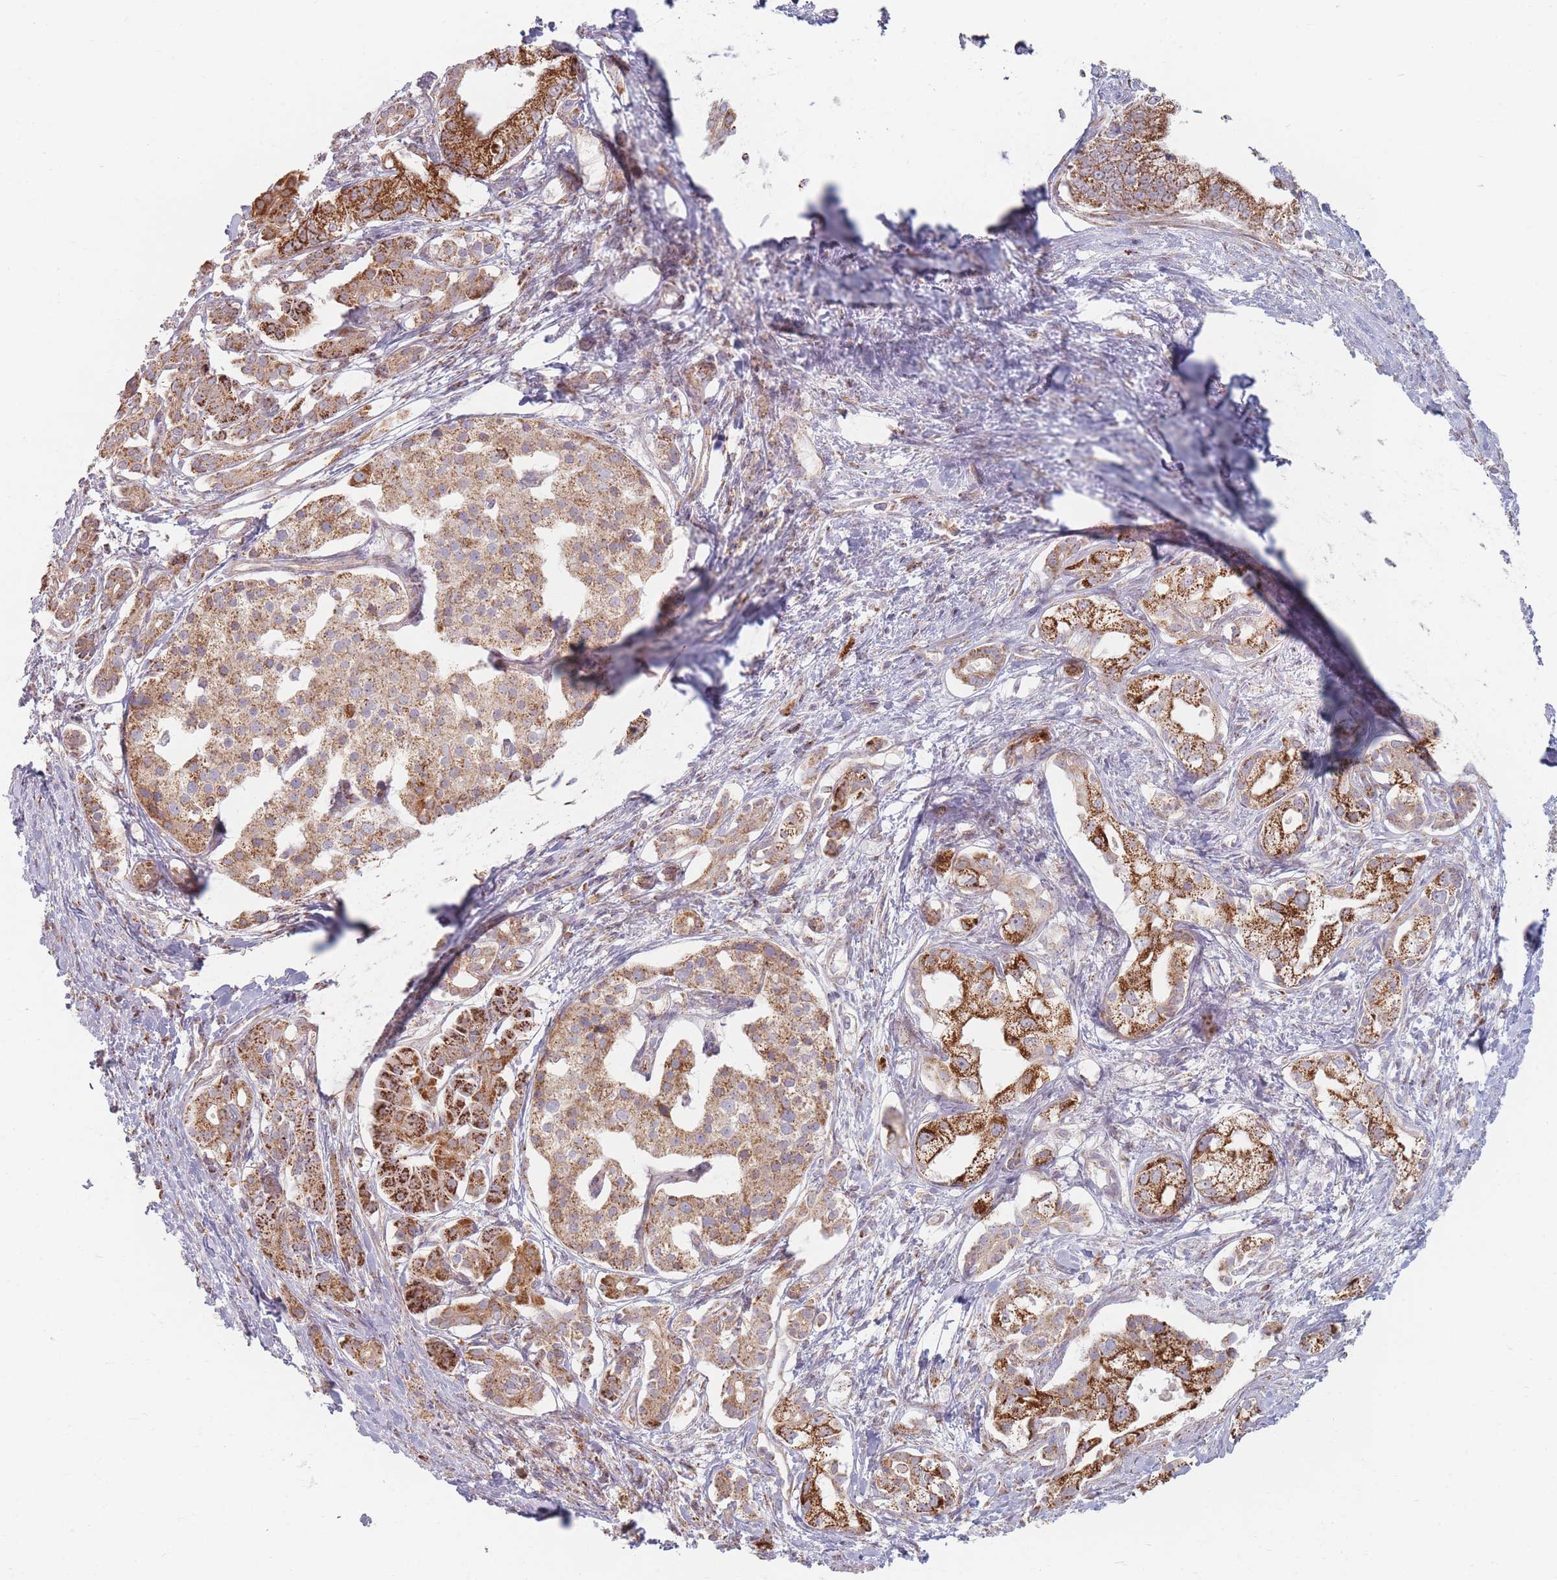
{"staining": {"intensity": "strong", "quantity": ">75%", "location": "cytoplasmic/membranous"}, "tissue": "pancreatic cancer", "cell_type": "Tumor cells", "image_type": "cancer", "snomed": [{"axis": "morphology", "description": "Adenocarcinoma, NOS"}, {"axis": "topography", "description": "Pancreas"}], "caption": "A high-resolution histopathology image shows IHC staining of pancreatic cancer (adenocarcinoma), which demonstrates strong cytoplasmic/membranous positivity in about >75% of tumor cells. Using DAB (brown) and hematoxylin (blue) stains, captured at high magnification using brightfield microscopy.", "gene": "ESRP2", "patient": {"sex": "male", "age": 70}}